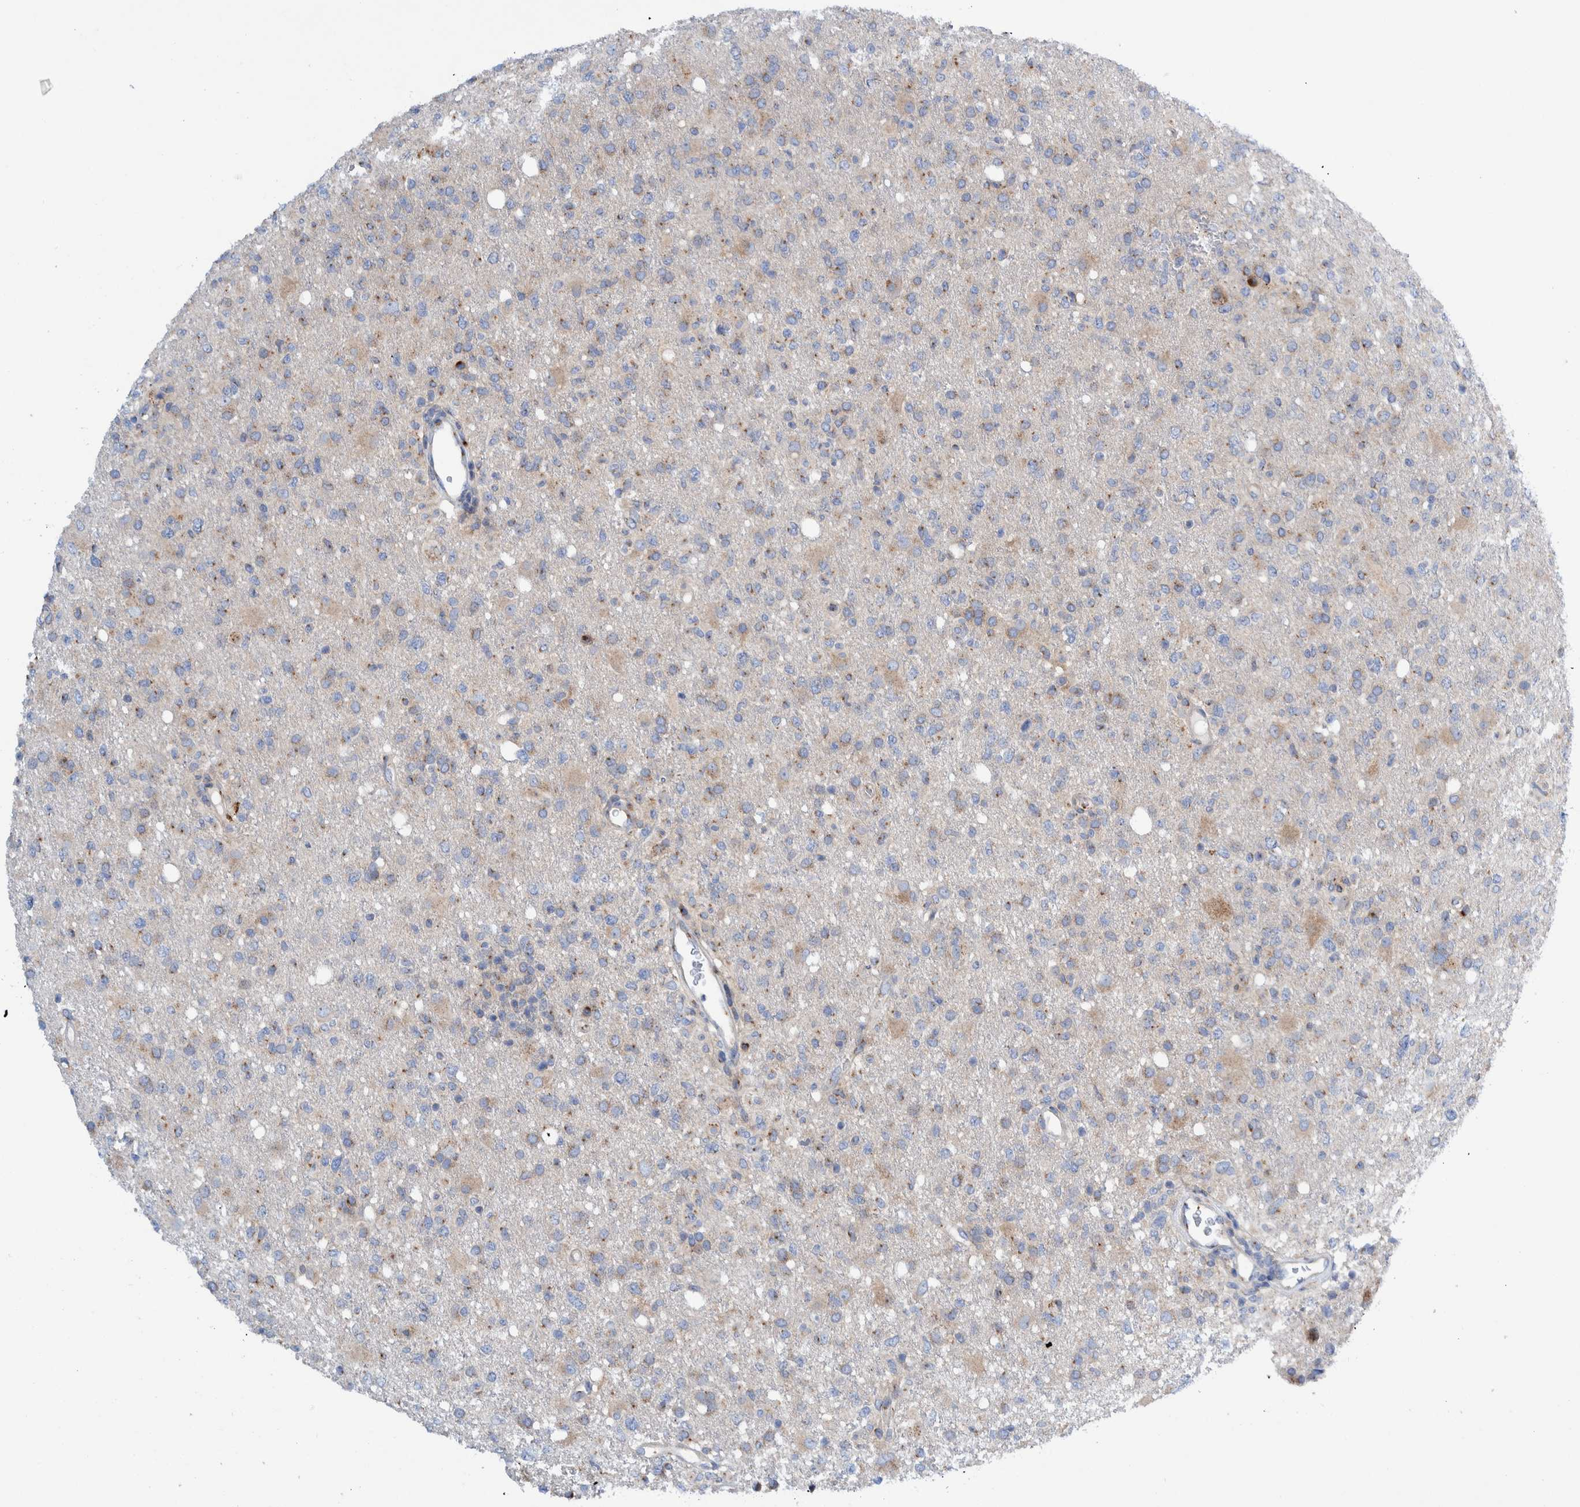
{"staining": {"intensity": "moderate", "quantity": "<25%", "location": "cytoplasmic/membranous"}, "tissue": "glioma", "cell_type": "Tumor cells", "image_type": "cancer", "snomed": [{"axis": "morphology", "description": "Glioma, malignant, High grade"}, {"axis": "topography", "description": "Brain"}], "caption": "High-grade glioma (malignant) stained with DAB immunohistochemistry demonstrates low levels of moderate cytoplasmic/membranous staining in about <25% of tumor cells. Immunohistochemistry stains the protein in brown and the nuclei are stained blue.", "gene": "TRIM58", "patient": {"sex": "female", "age": 57}}